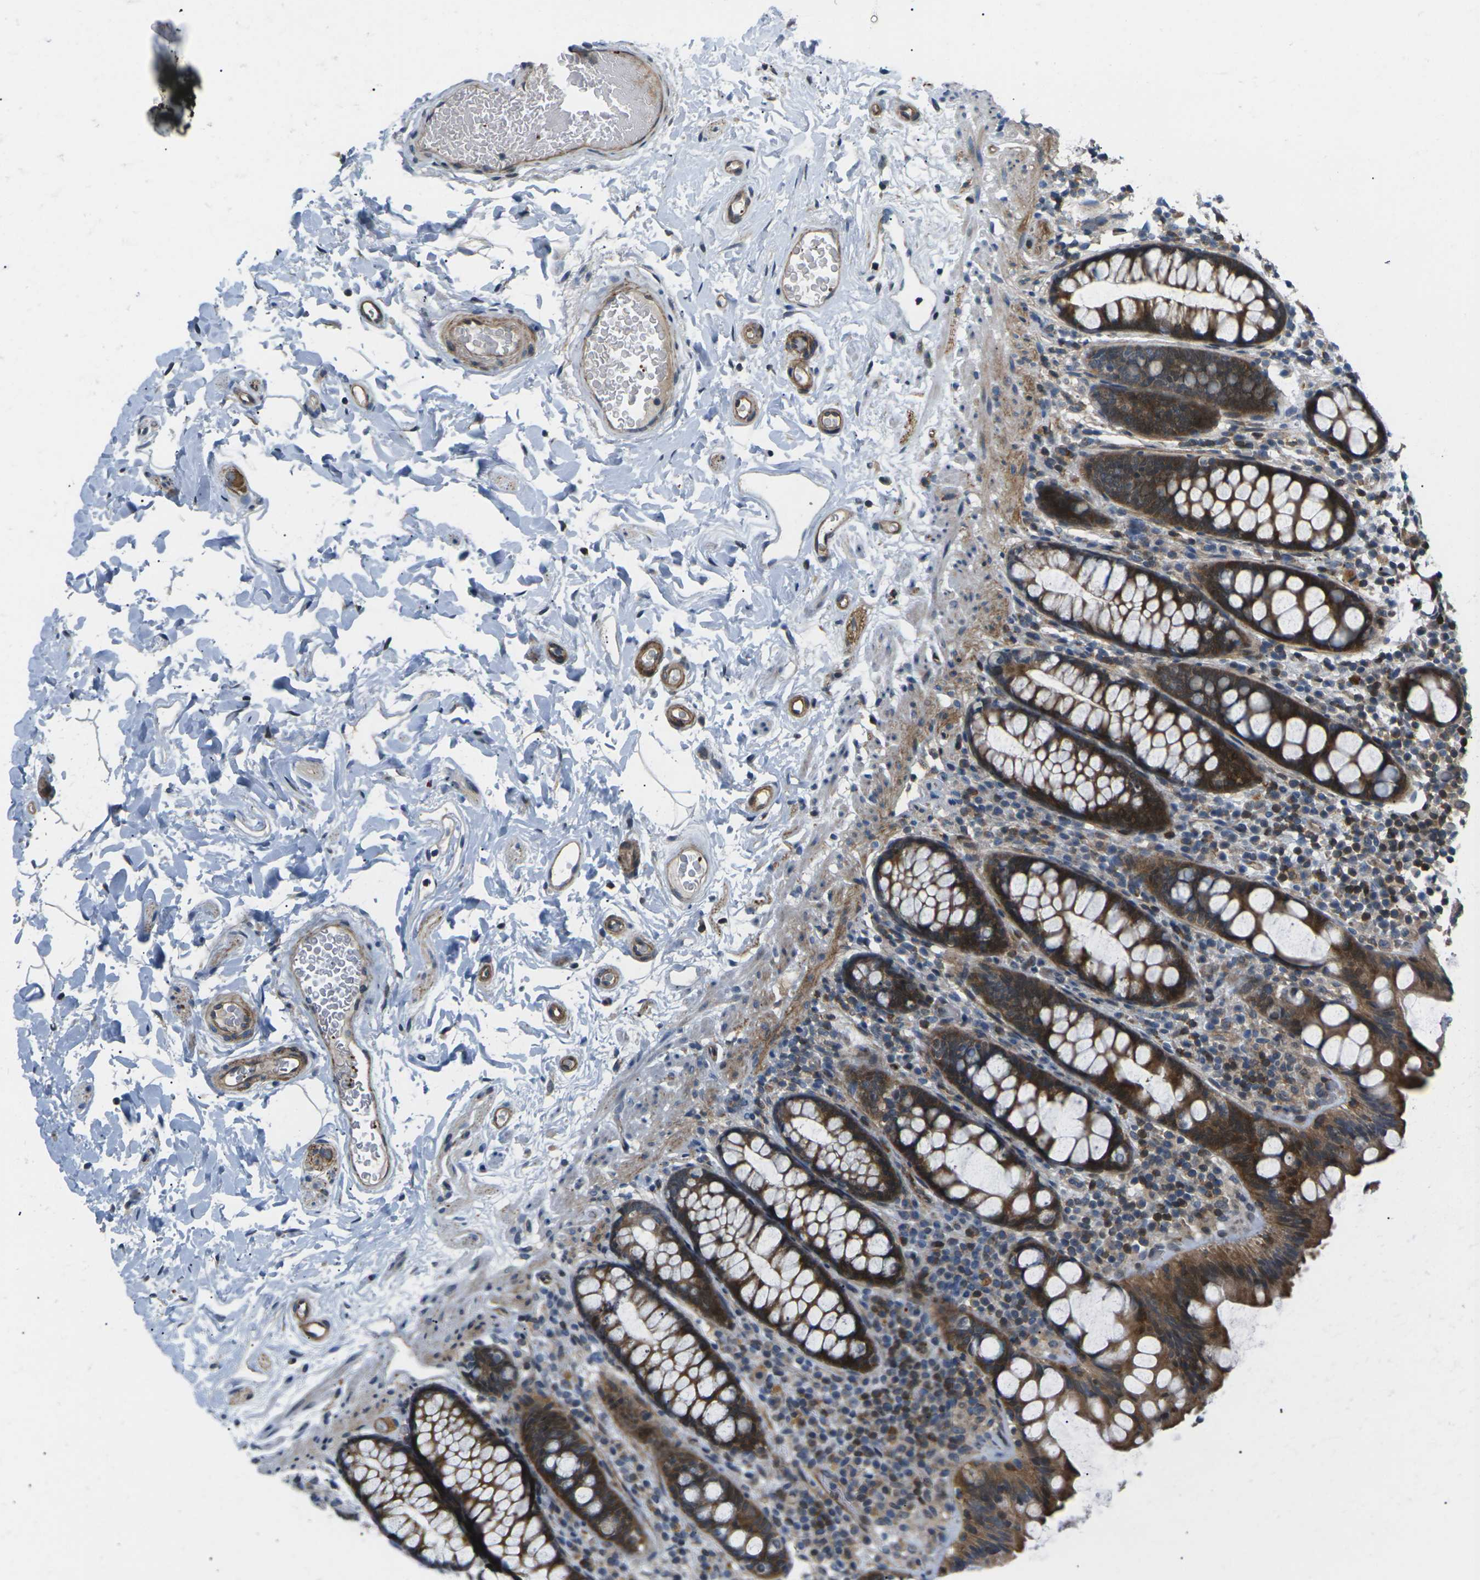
{"staining": {"intensity": "moderate", "quantity": ">75%", "location": "cytoplasmic/membranous"}, "tissue": "colon", "cell_type": "Endothelial cells", "image_type": "normal", "snomed": [{"axis": "morphology", "description": "Normal tissue, NOS"}, {"axis": "topography", "description": "Colon"}], "caption": "Immunohistochemistry (IHC) of benign colon shows medium levels of moderate cytoplasmic/membranous expression in about >75% of endothelial cells.", "gene": "RPS6KA3", "patient": {"sex": "female", "age": 80}}